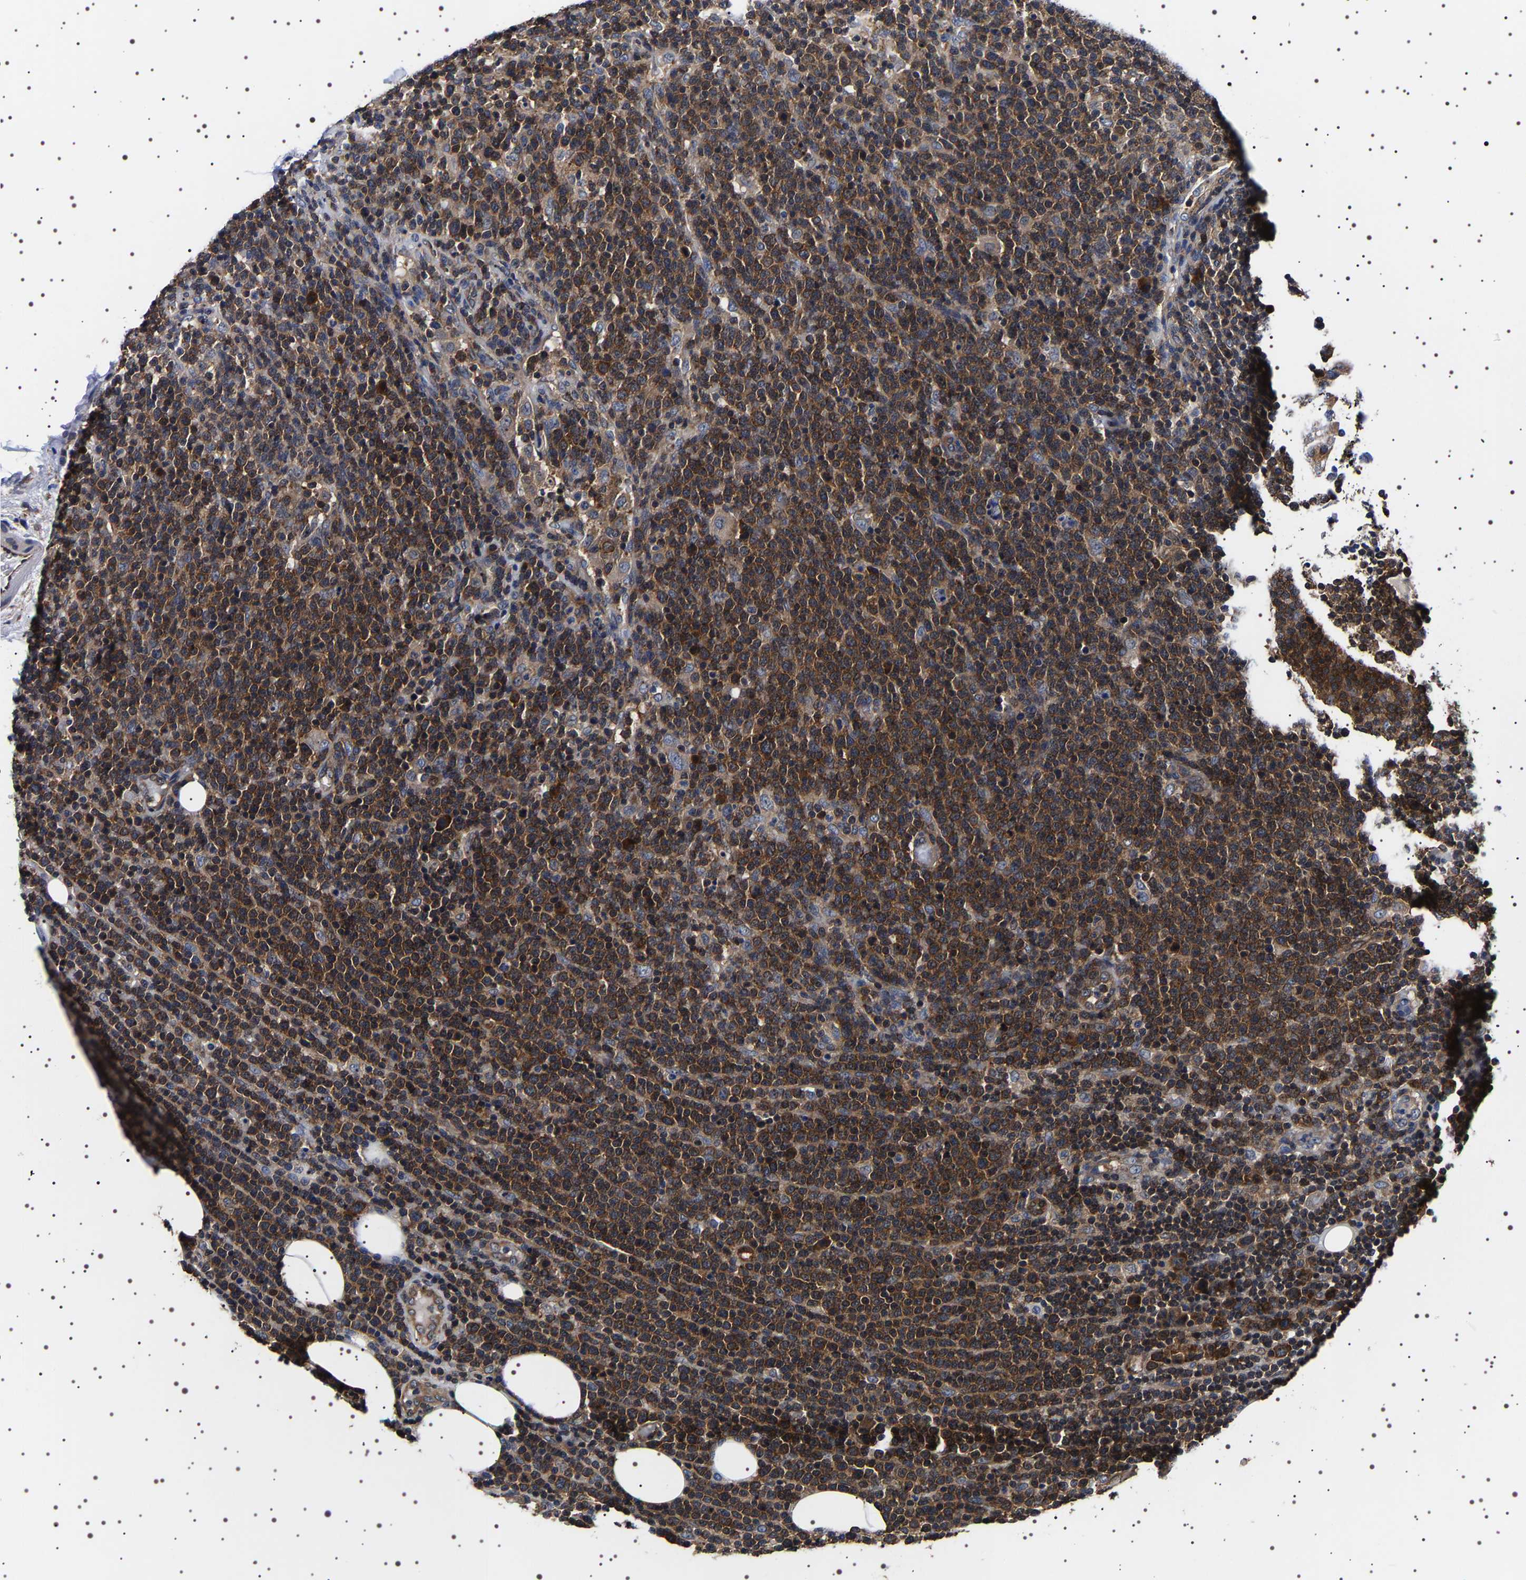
{"staining": {"intensity": "strong", "quantity": ">75%", "location": "cytoplasmic/membranous"}, "tissue": "lymphoma", "cell_type": "Tumor cells", "image_type": "cancer", "snomed": [{"axis": "morphology", "description": "Malignant lymphoma, non-Hodgkin's type, High grade"}, {"axis": "topography", "description": "Lymph node"}], "caption": "A brown stain shows strong cytoplasmic/membranous expression of a protein in human lymphoma tumor cells.", "gene": "DARS1", "patient": {"sex": "male", "age": 61}}